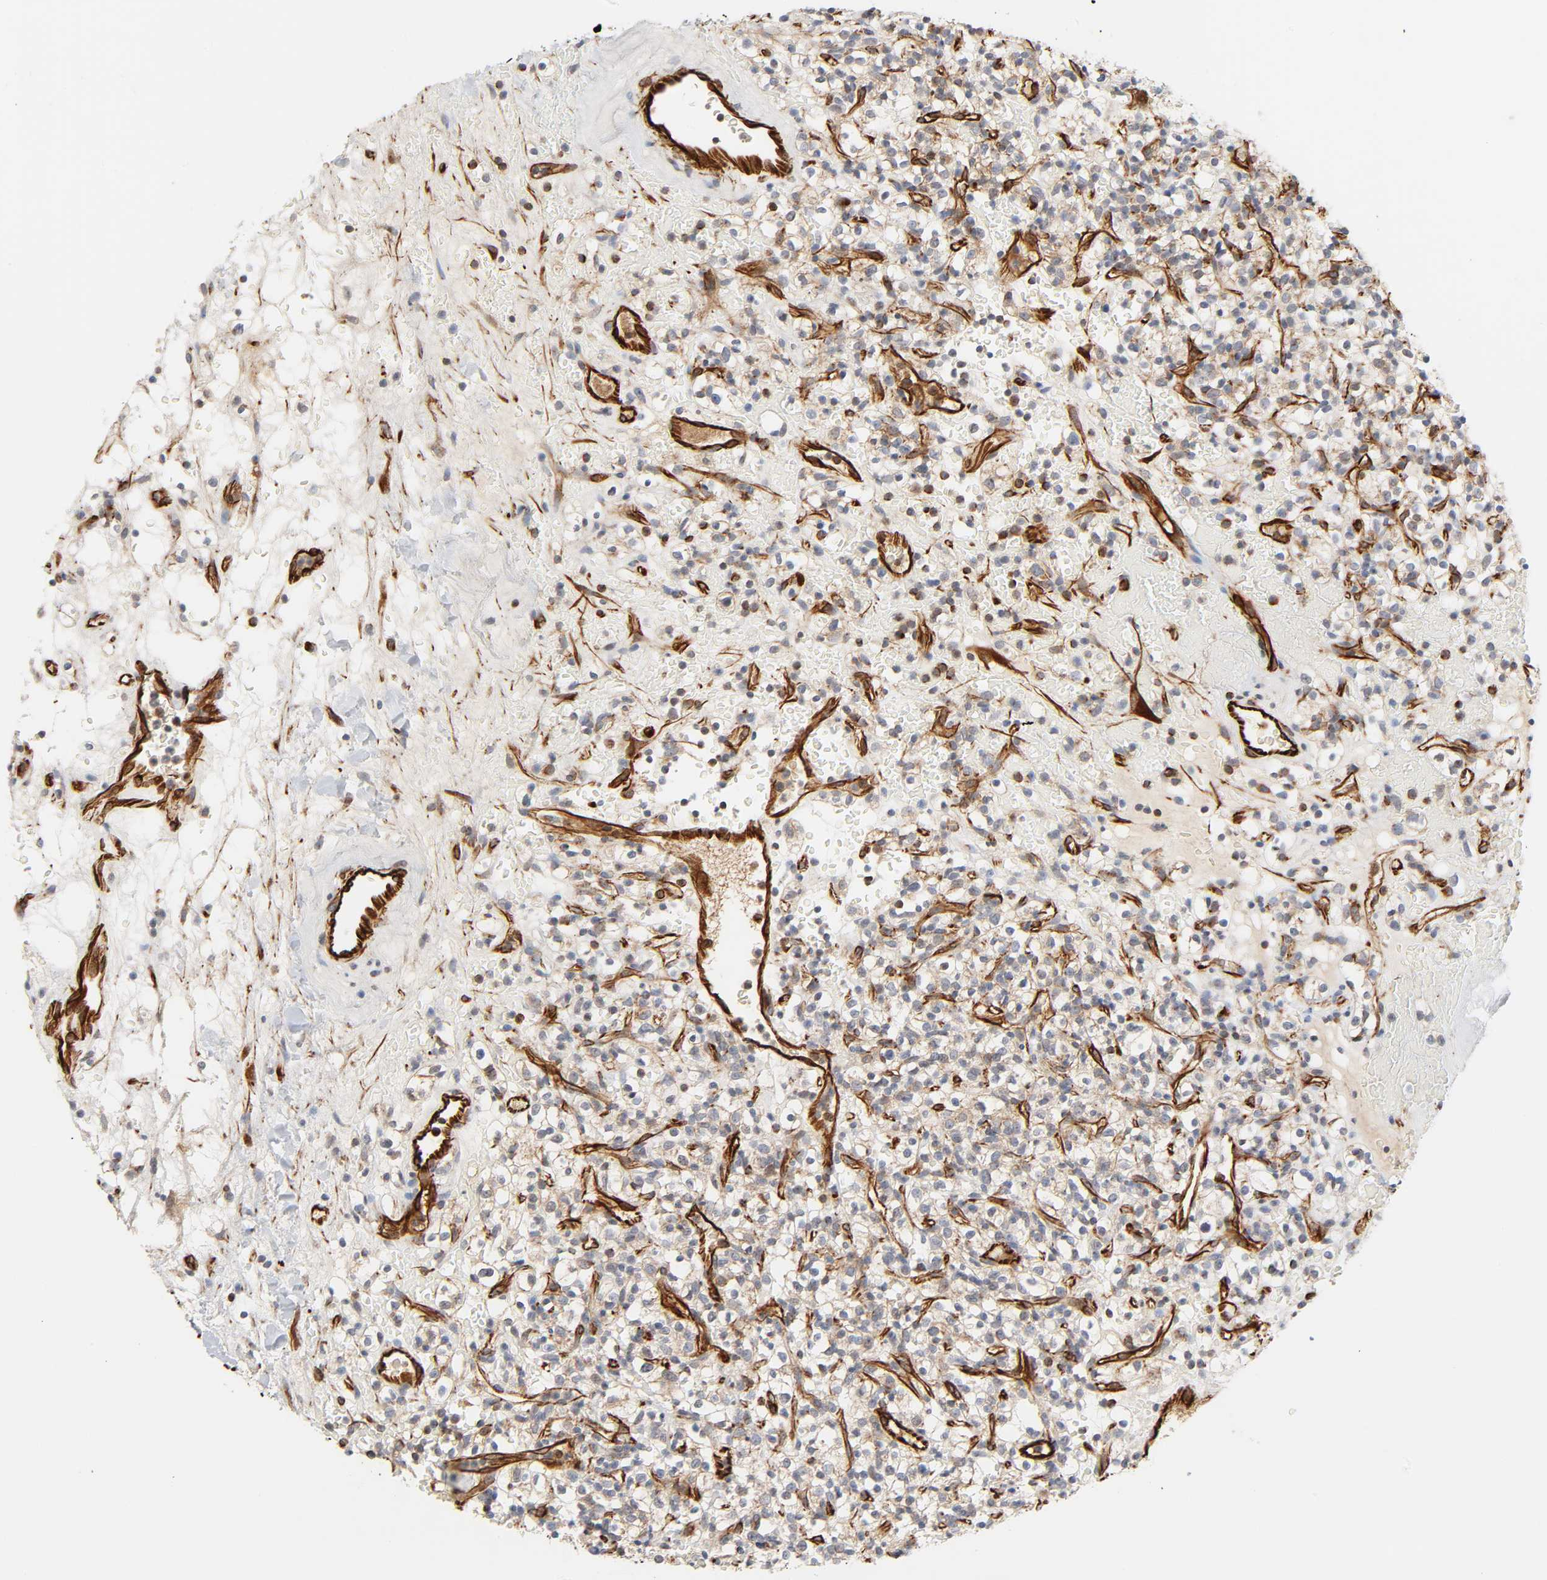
{"staining": {"intensity": "moderate", "quantity": "25%-75%", "location": "cytoplasmic/membranous"}, "tissue": "renal cancer", "cell_type": "Tumor cells", "image_type": "cancer", "snomed": [{"axis": "morphology", "description": "Normal tissue, NOS"}, {"axis": "morphology", "description": "Adenocarcinoma, NOS"}, {"axis": "topography", "description": "Kidney"}], "caption": "Immunohistochemical staining of human adenocarcinoma (renal) displays moderate cytoplasmic/membranous protein positivity in about 25%-75% of tumor cells.", "gene": "REEP6", "patient": {"sex": "female", "age": 72}}